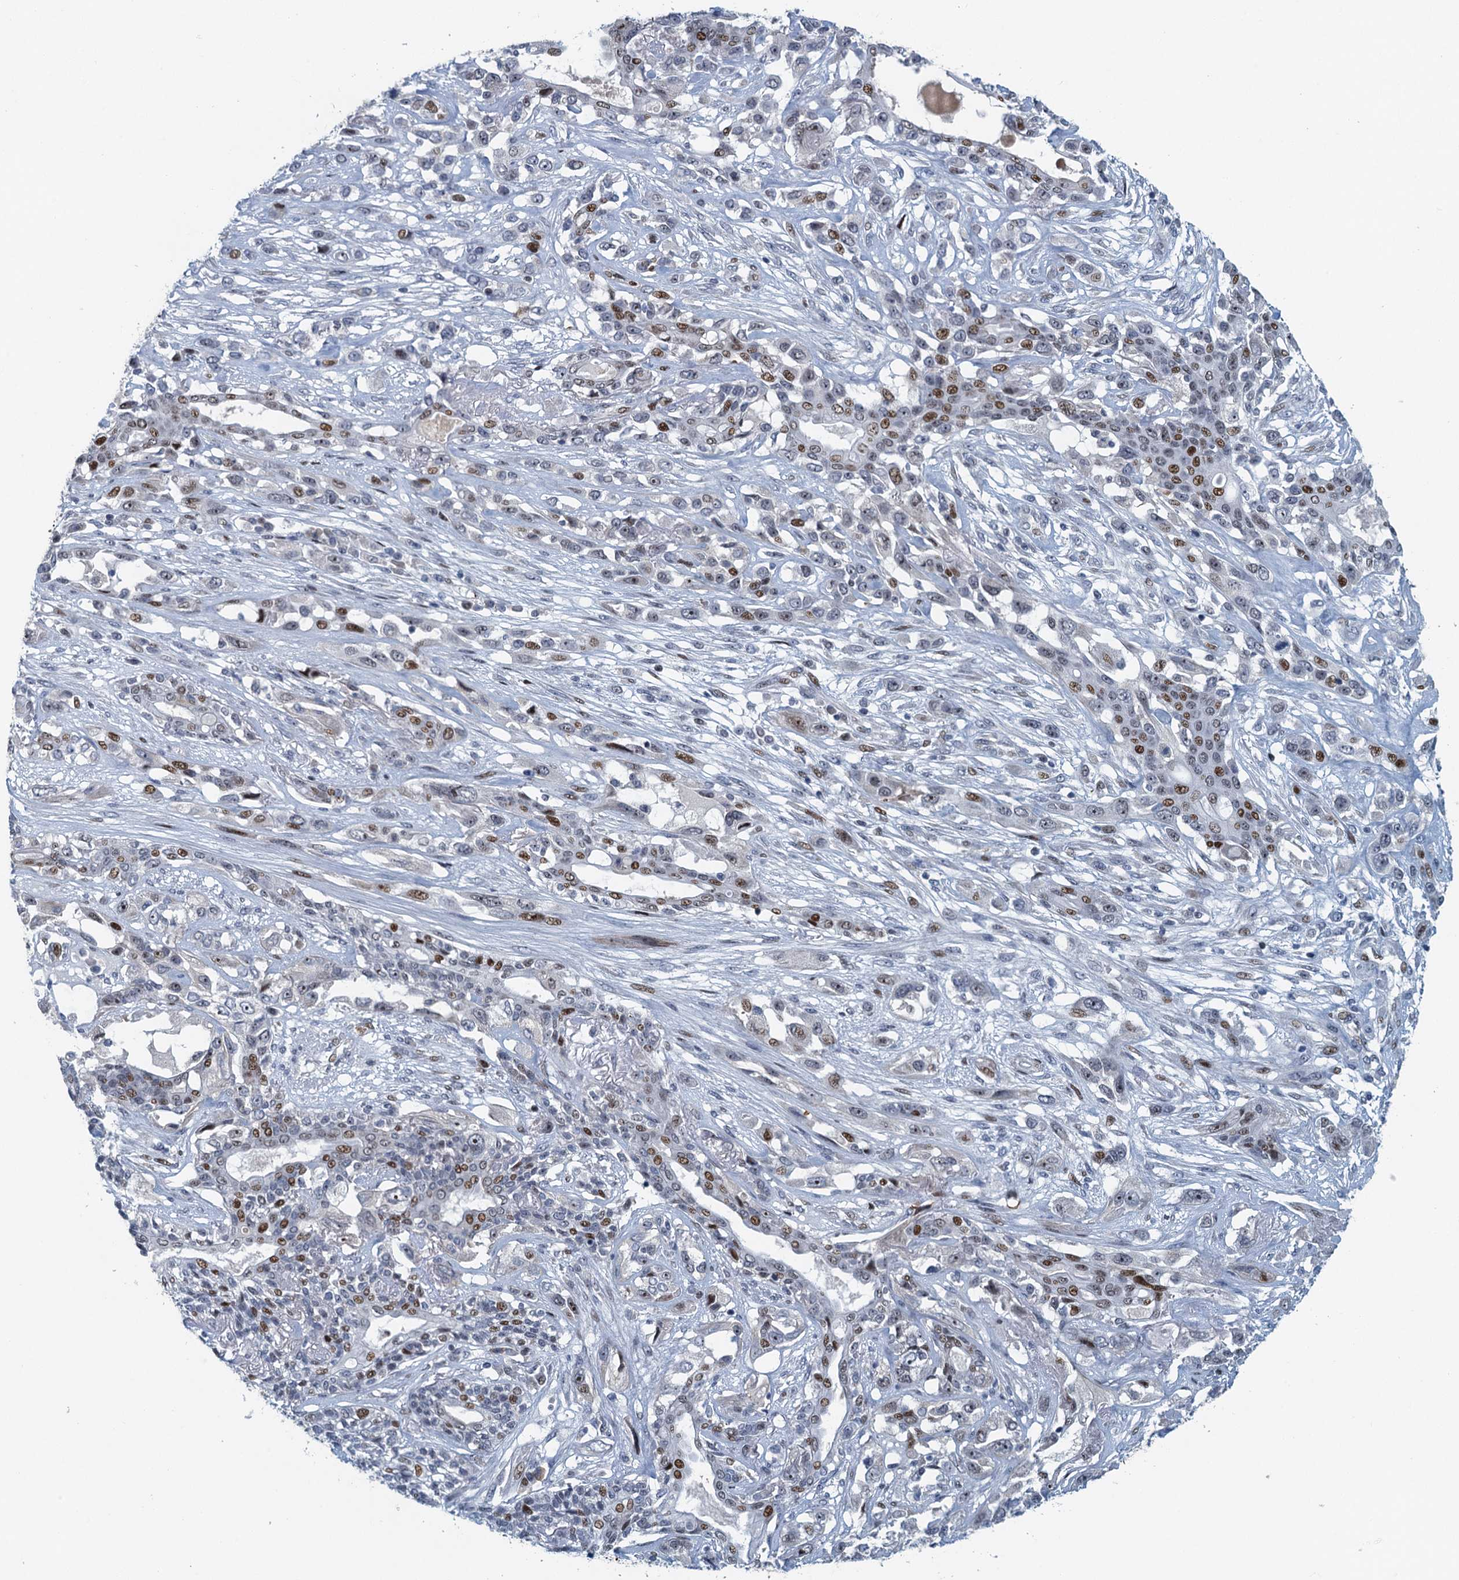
{"staining": {"intensity": "moderate", "quantity": "25%-75%", "location": "nuclear"}, "tissue": "lung cancer", "cell_type": "Tumor cells", "image_type": "cancer", "snomed": [{"axis": "morphology", "description": "Squamous cell carcinoma, NOS"}, {"axis": "topography", "description": "Lung"}], "caption": "Immunohistochemistry (IHC) of lung cancer exhibits medium levels of moderate nuclear expression in about 25%-75% of tumor cells.", "gene": "ANKRD13D", "patient": {"sex": "female", "age": 70}}